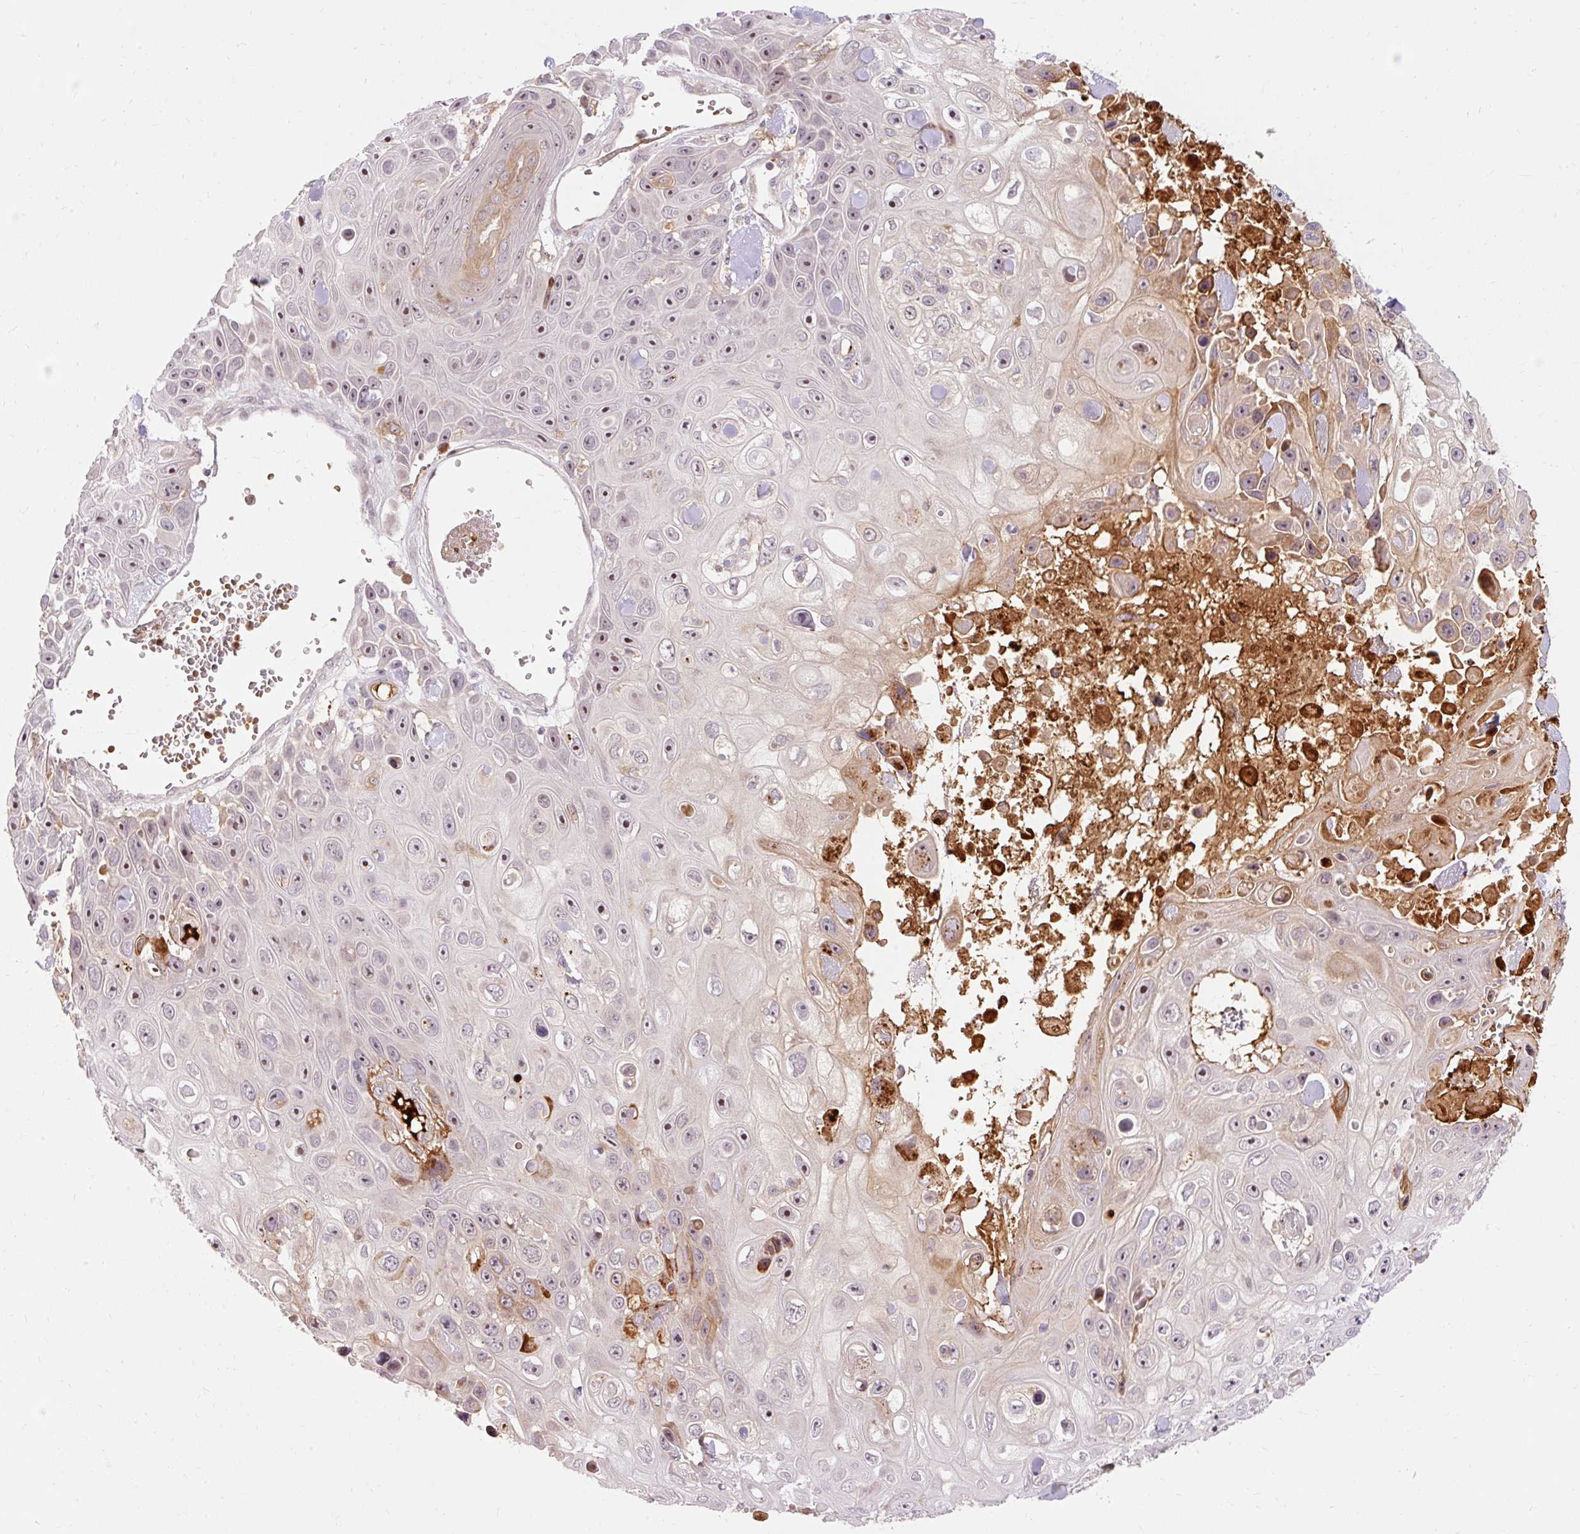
{"staining": {"intensity": "moderate", "quantity": "<25%", "location": "cytoplasmic/membranous,nuclear"}, "tissue": "skin cancer", "cell_type": "Tumor cells", "image_type": "cancer", "snomed": [{"axis": "morphology", "description": "Squamous cell carcinoma, NOS"}, {"axis": "topography", "description": "Skin"}], "caption": "Moderate cytoplasmic/membranous and nuclear staining is present in approximately <25% of tumor cells in squamous cell carcinoma (skin).", "gene": "CEBPZ", "patient": {"sex": "male", "age": 82}}